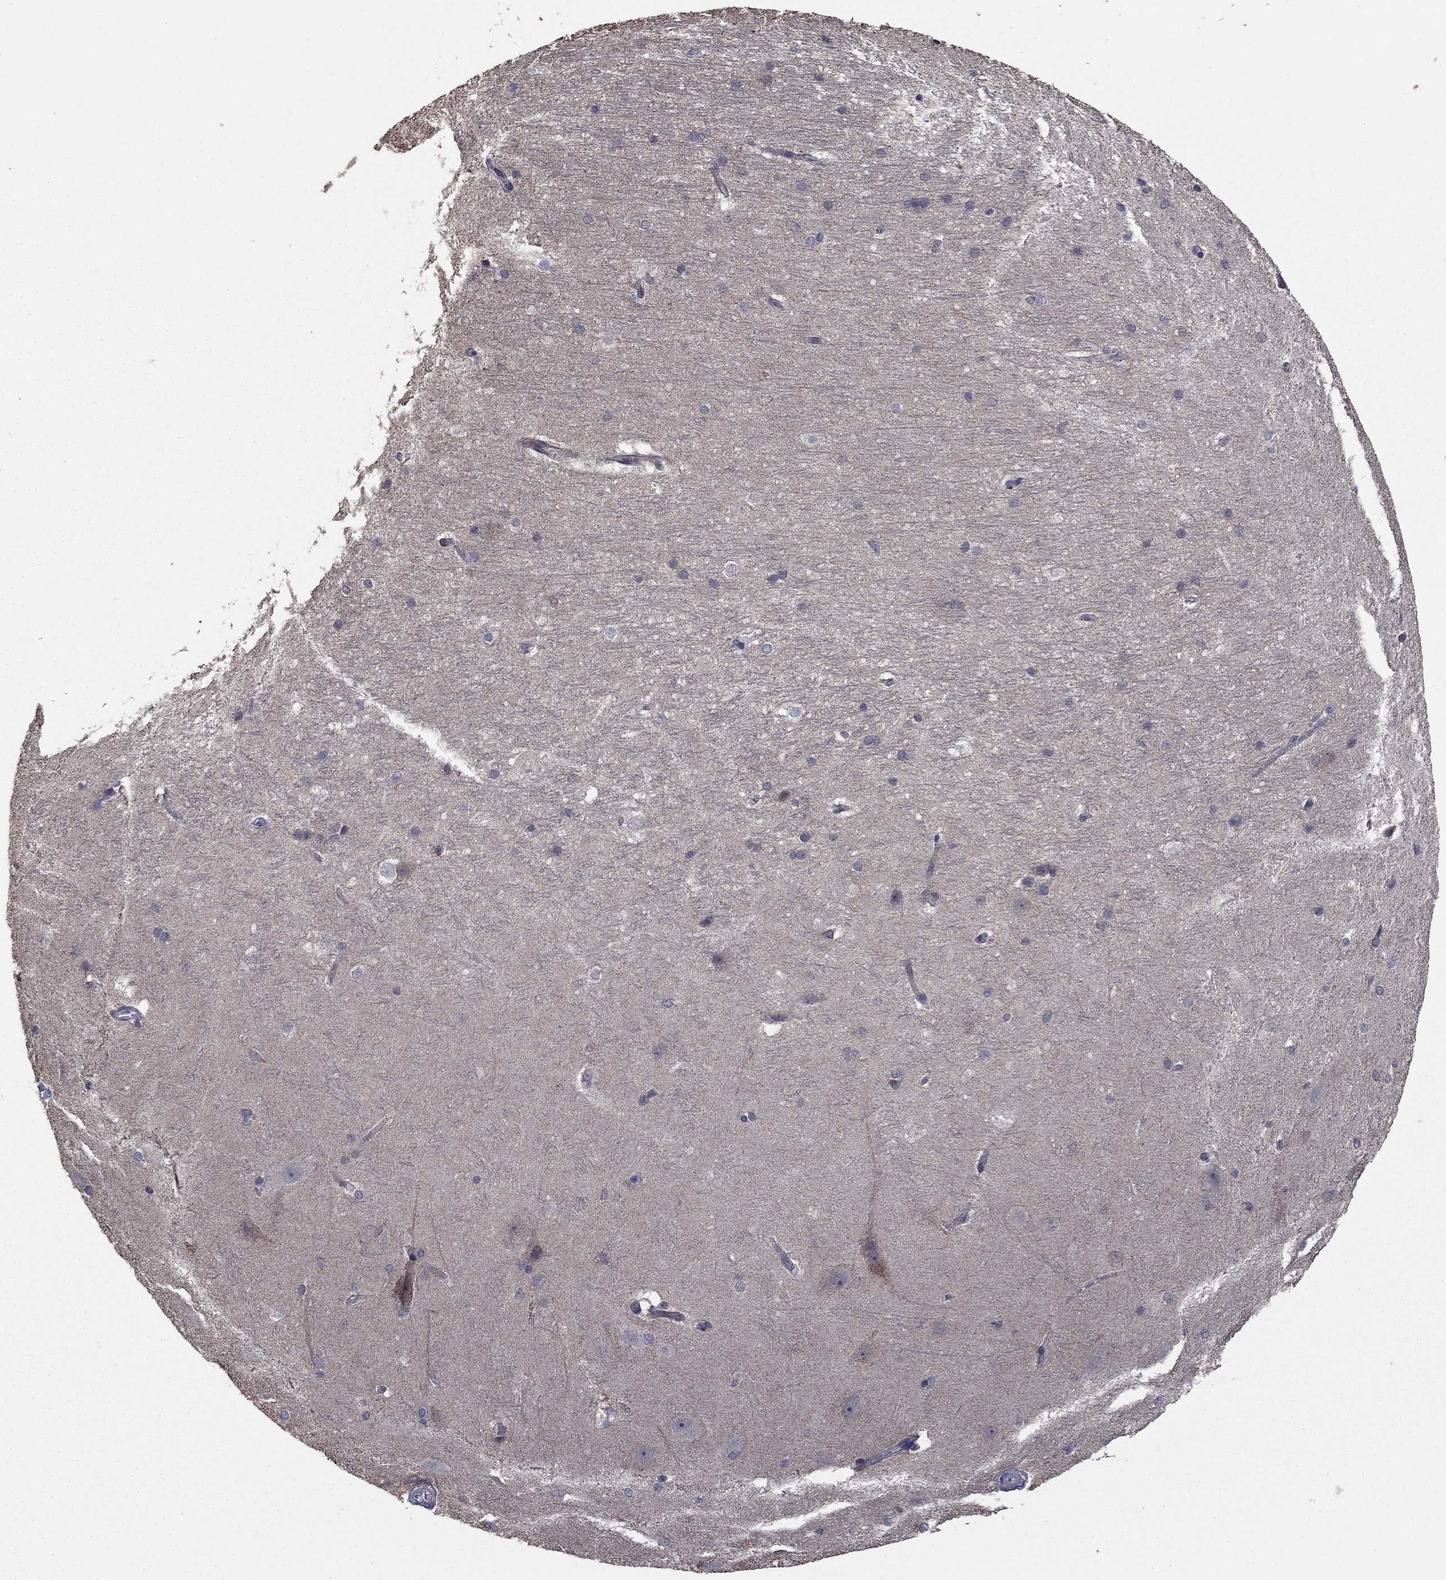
{"staining": {"intensity": "negative", "quantity": "none", "location": "none"}, "tissue": "hippocampus", "cell_type": "Glial cells", "image_type": "normal", "snomed": [{"axis": "morphology", "description": "Normal tissue, NOS"}, {"axis": "topography", "description": "Cerebral cortex"}, {"axis": "topography", "description": "Hippocampus"}], "caption": "Hippocampus stained for a protein using immunohistochemistry (IHC) reveals no staining glial cells.", "gene": "MEA1", "patient": {"sex": "female", "age": 19}}